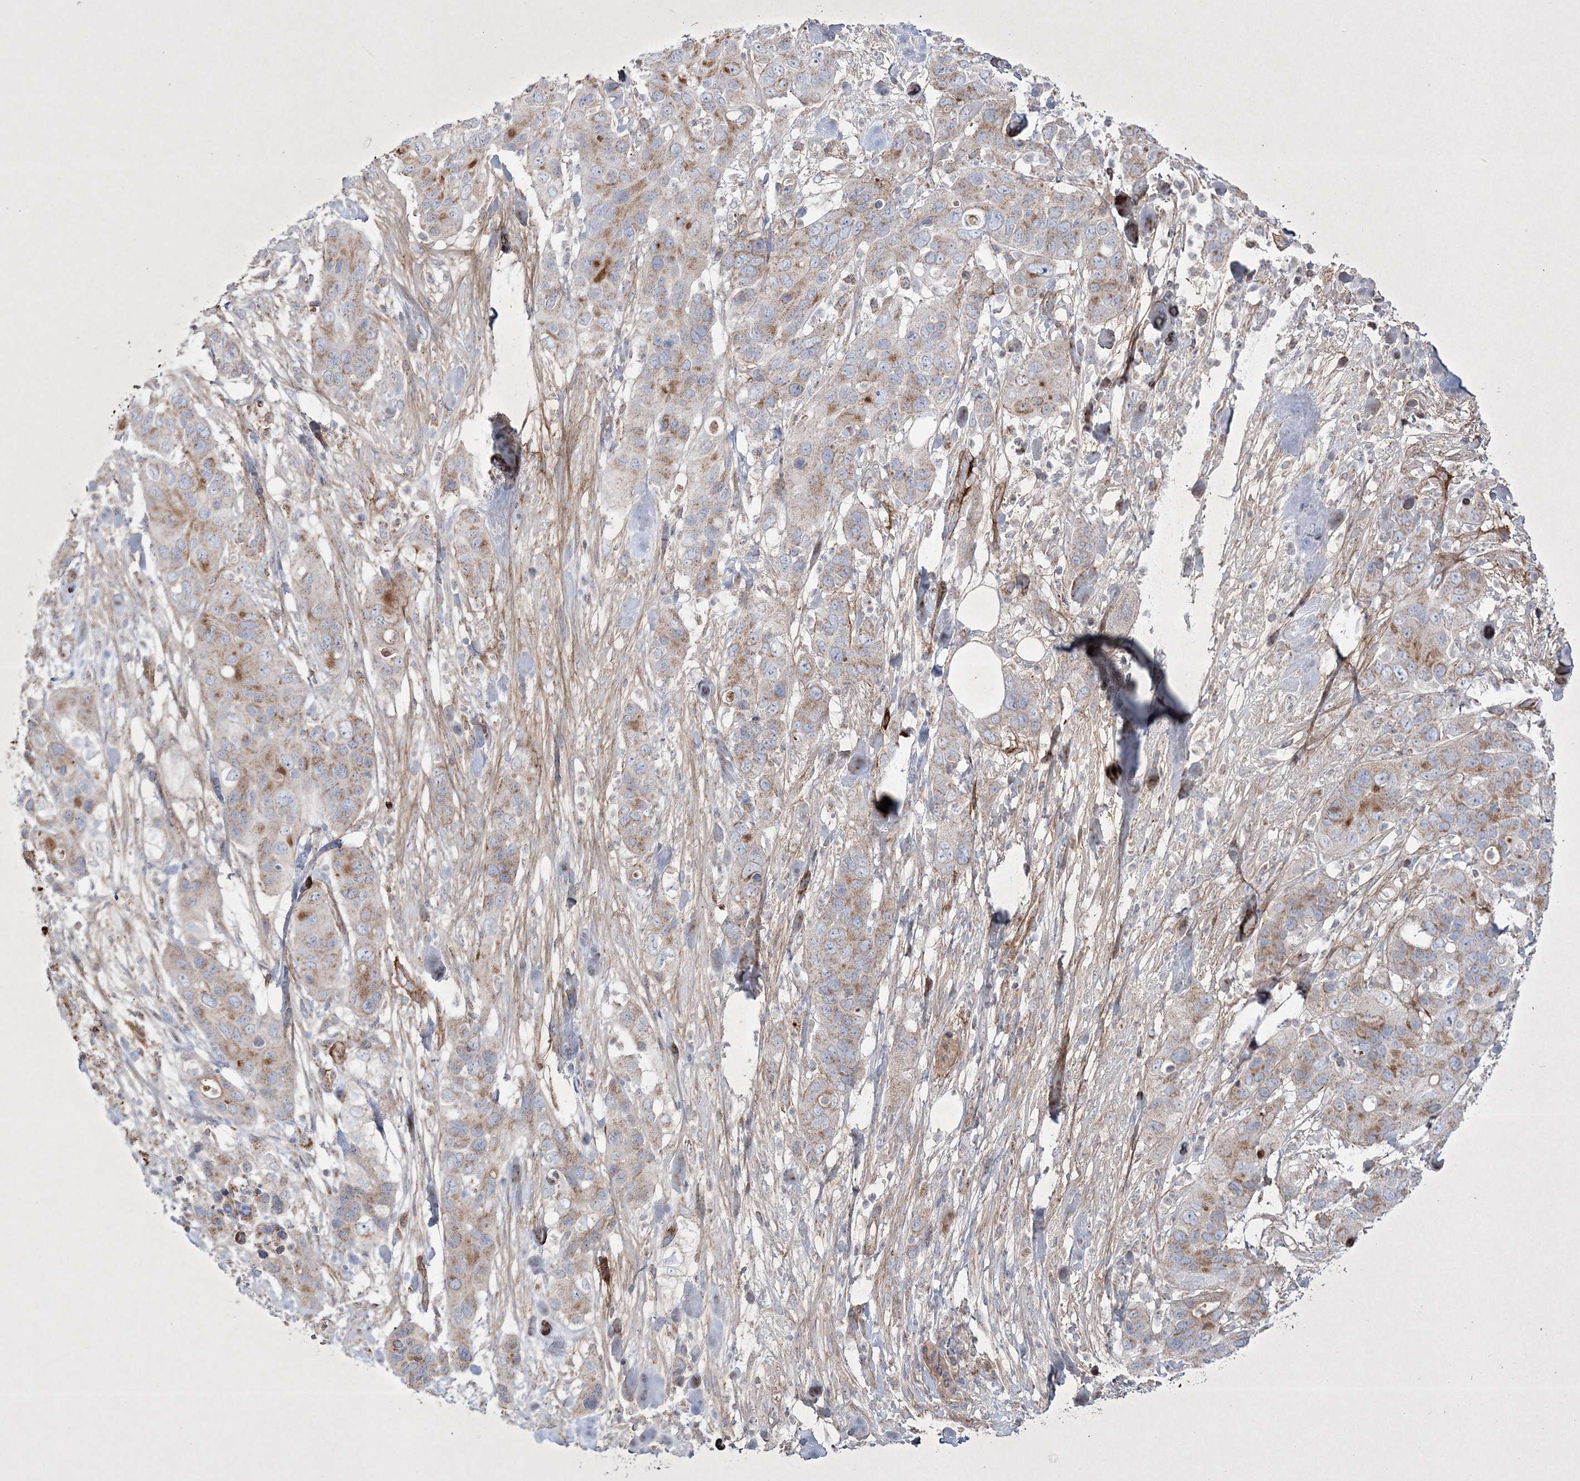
{"staining": {"intensity": "moderate", "quantity": "<25%", "location": "cytoplasmic/membranous"}, "tissue": "pancreatic cancer", "cell_type": "Tumor cells", "image_type": "cancer", "snomed": [{"axis": "morphology", "description": "Adenocarcinoma, NOS"}, {"axis": "topography", "description": "Pancreas"}], "caption": "Protein staining shows moderate cytoplasmic/membranous expression in about <25% of tumor cells in pancreatic cancer (adenocarcinoma). (DAB (3,3'-diaminobenzidine) = brown stain, brightfield microscopy at high magnification).", "gene": "RICTOR", "patient": {"sex": "female", "age": 71}}